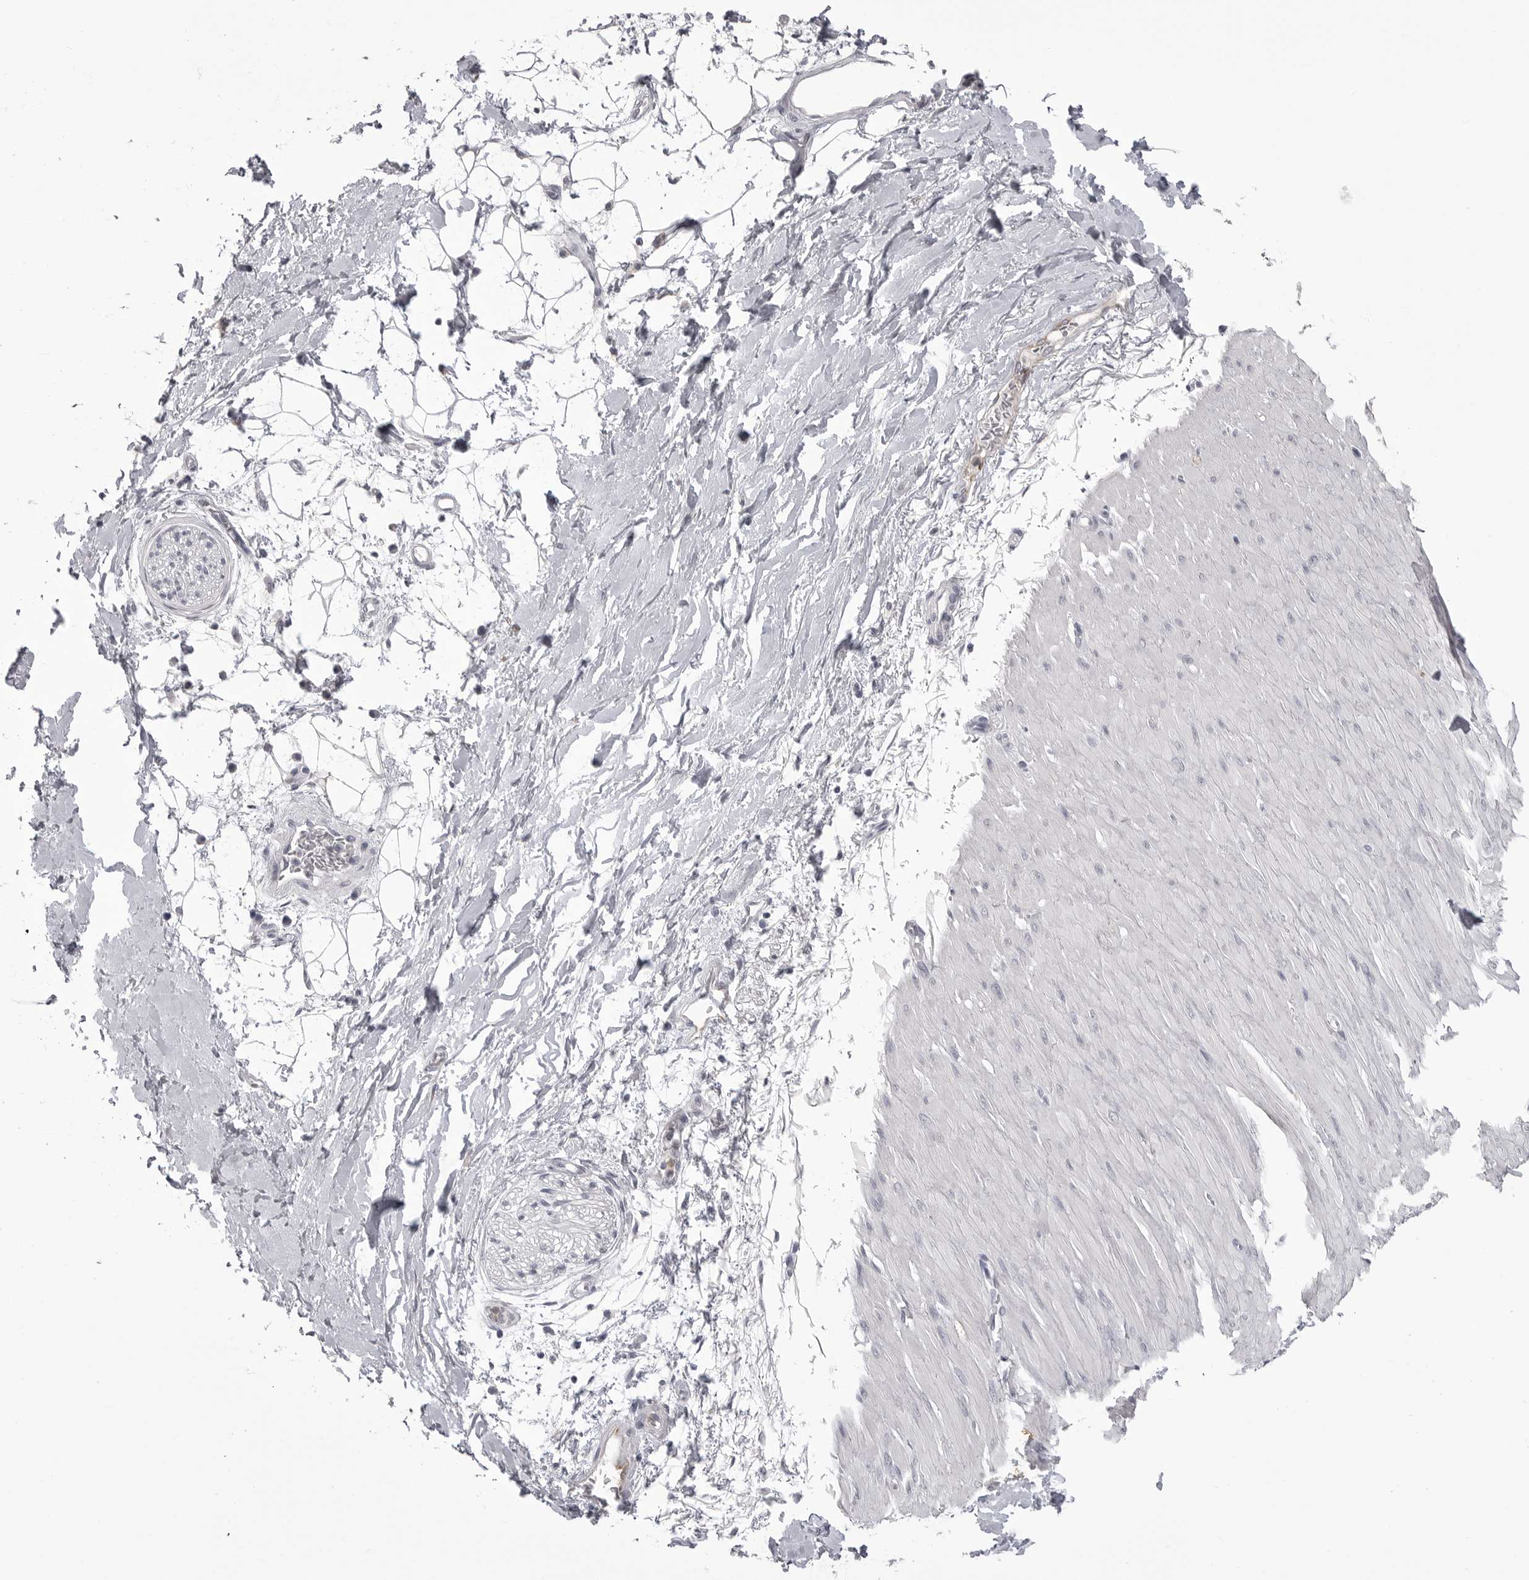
{"staining": {"intensity": "negative", "quantity": "none", "location": "none"}, "tissue": "adipose tissue", "cell_type": "Adipocytes", "image_type": "normal", "snomed": [{"axis": "morphology", "description": "Normal tissue, NOS"}, {"axis": "topography", "description": "Soft tissue"}], "caption": "Normal adipose tissue was stained to show a protein in brown. There is no significant staining in adipocytes.", "gene": "TIMP1", "patient": {"sex": "male", "age": 72}}